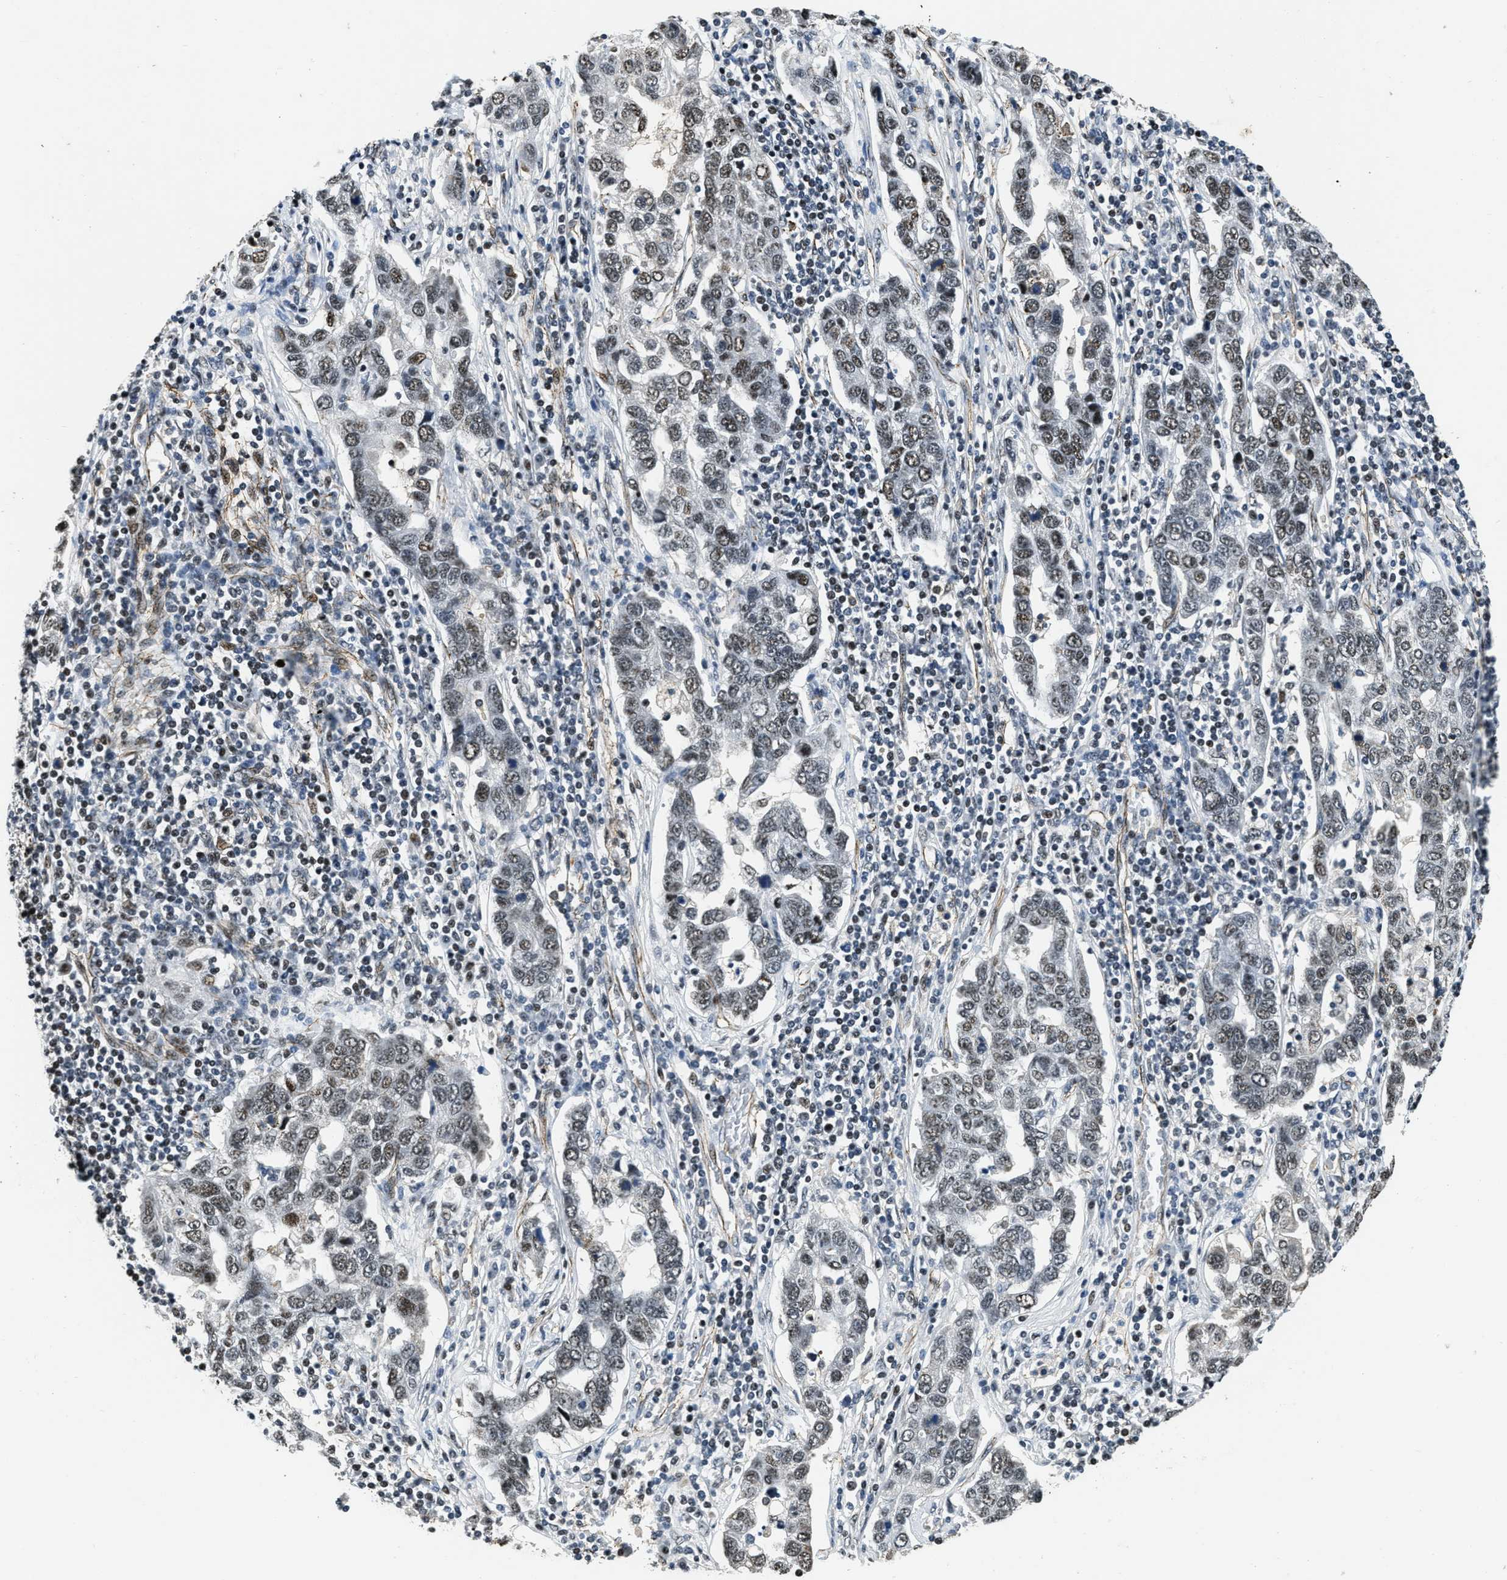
{"staining": {"intensity": "weak", "quantity": ">75%", "location": "nuclear"}, "tissue": "pancreatic cancer", "cell_type": "Tumor cells", "image_type": "cancer", "snomed": [{"axis": "morphology", "description": "Adenocarcinoma, NOS"}, {"axis": "topography", "description": "Pancreas"}], "caption": "This histopathology image shows immunohistochemistry (IHC) staining of pancreatic cancer, with low weak nuclear staining in approximately >75% of tumor cells.", "gene": "CCNE1", "patient": {"sex": "female", "age": 61}}